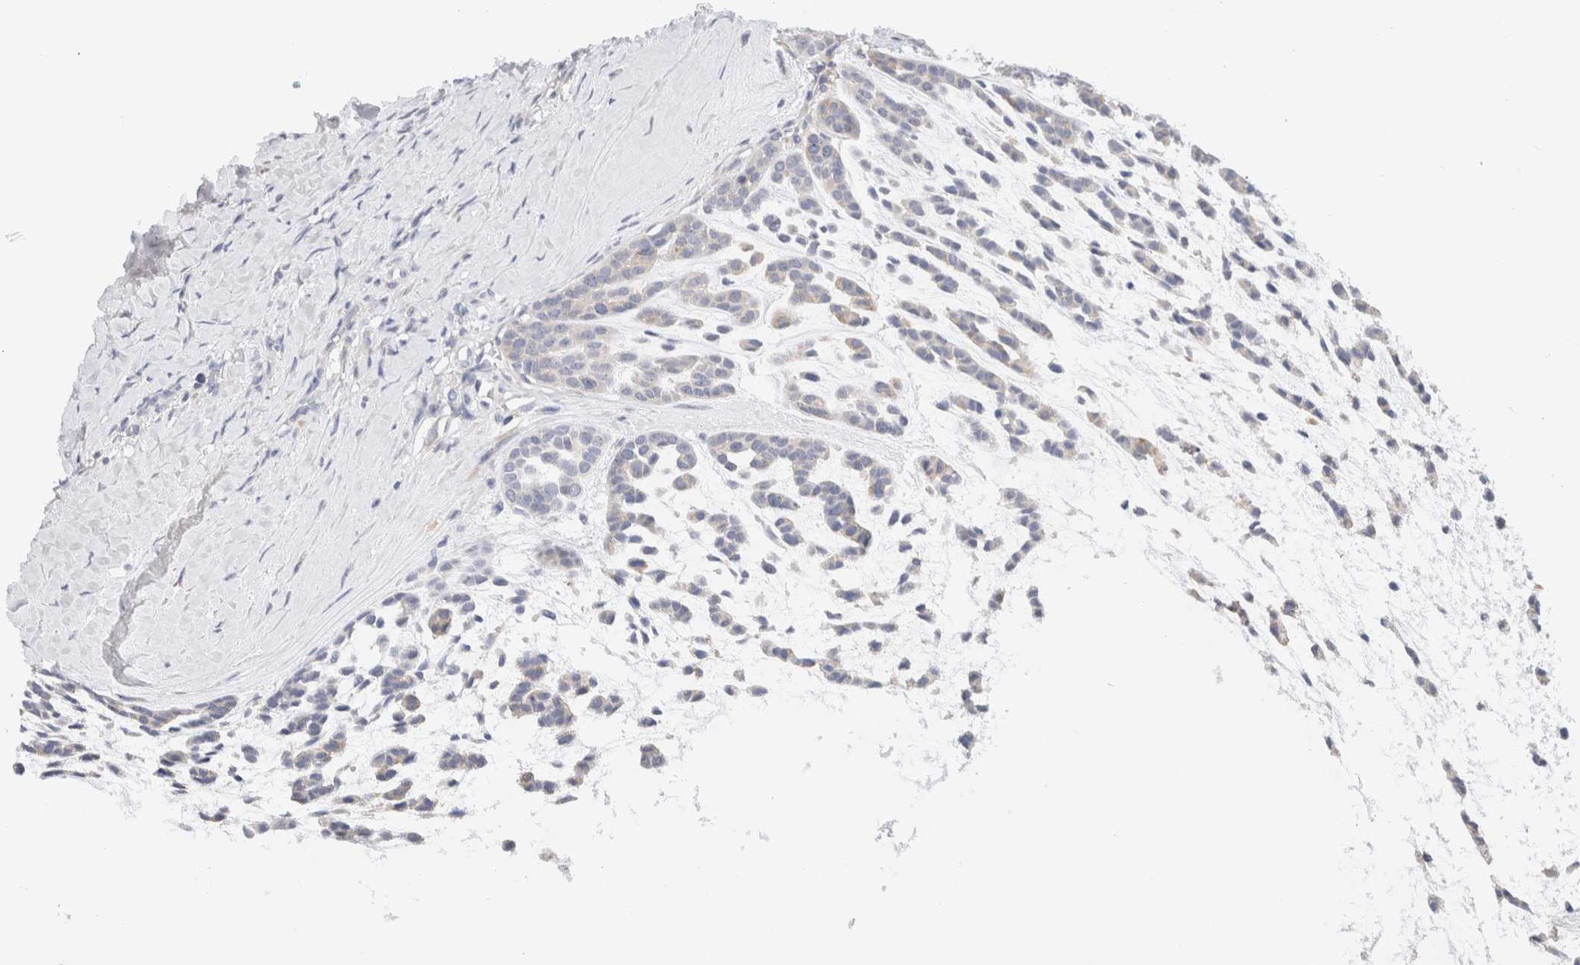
{"staining": {"intensity": "negative", "quantity": "none", "location": "none"}, "tissue": "head and neck cancer", "cell_type": "Tumor cells", "image_type": "cancer", "snomed": [{"axis": "morphology", "description": "Adenocarcinoma, NOS"}, {"axis": "morphology", "description": "Adenoma, NOS"}, {"axis": "topography", "description": "Head-Neck"}], "caption": "Immunohistochemical staining of head and neck adenoma exhibits no significant expression in tumor cells. (Stains: DAB (3,3'-diaminobenzidine) immunohistochemistry (IHC) with hematoxylin counter stain, Microscopy: brightfield microscopy at high magnification).", "gene": "GADD45G", "patient": {"sex": "female", "age": 55}}